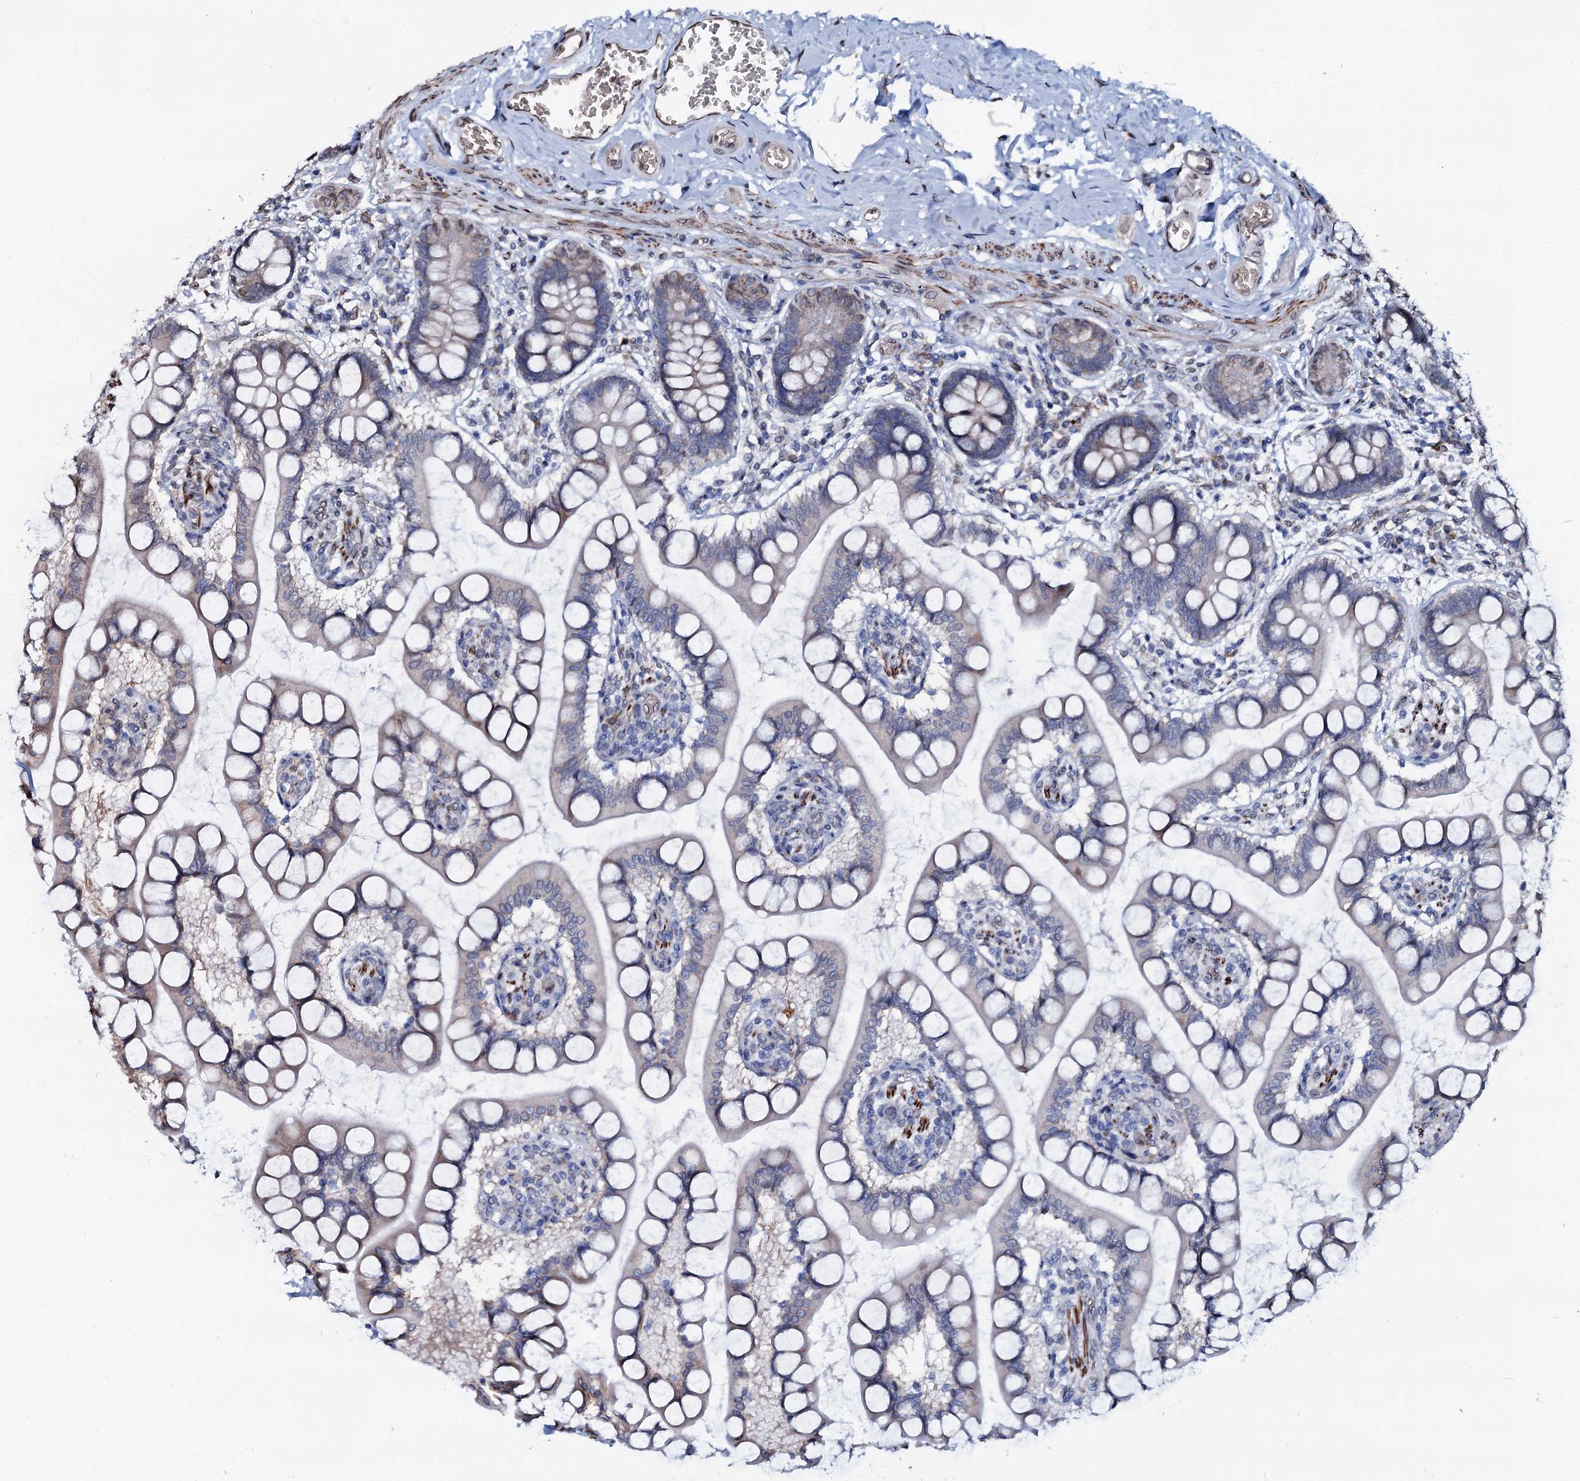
{"staining": {"intensity": "weak", "quantity": "<25%", "location": "cytoplasmic/membranous"}, "tissue": "small intestine", "cell_type": "Glandular cells", "image_type": "normal", "snomed": [{"axis": "morphology", "description": "Normal tissue, NOS"}, {"axis": "topography", "description": "Small intestine"}], "caption": "DAB (3,3'-diaminobenzidine) immunohistochemical staining of benign small intestine reveals no significant expression in glandular cells. The staining is performed using DAB brown chromogen with nuclei counter-stained in using hematoxylin.", "gene": "NRP2", "patient": {"sex": "male", "age": 52}}